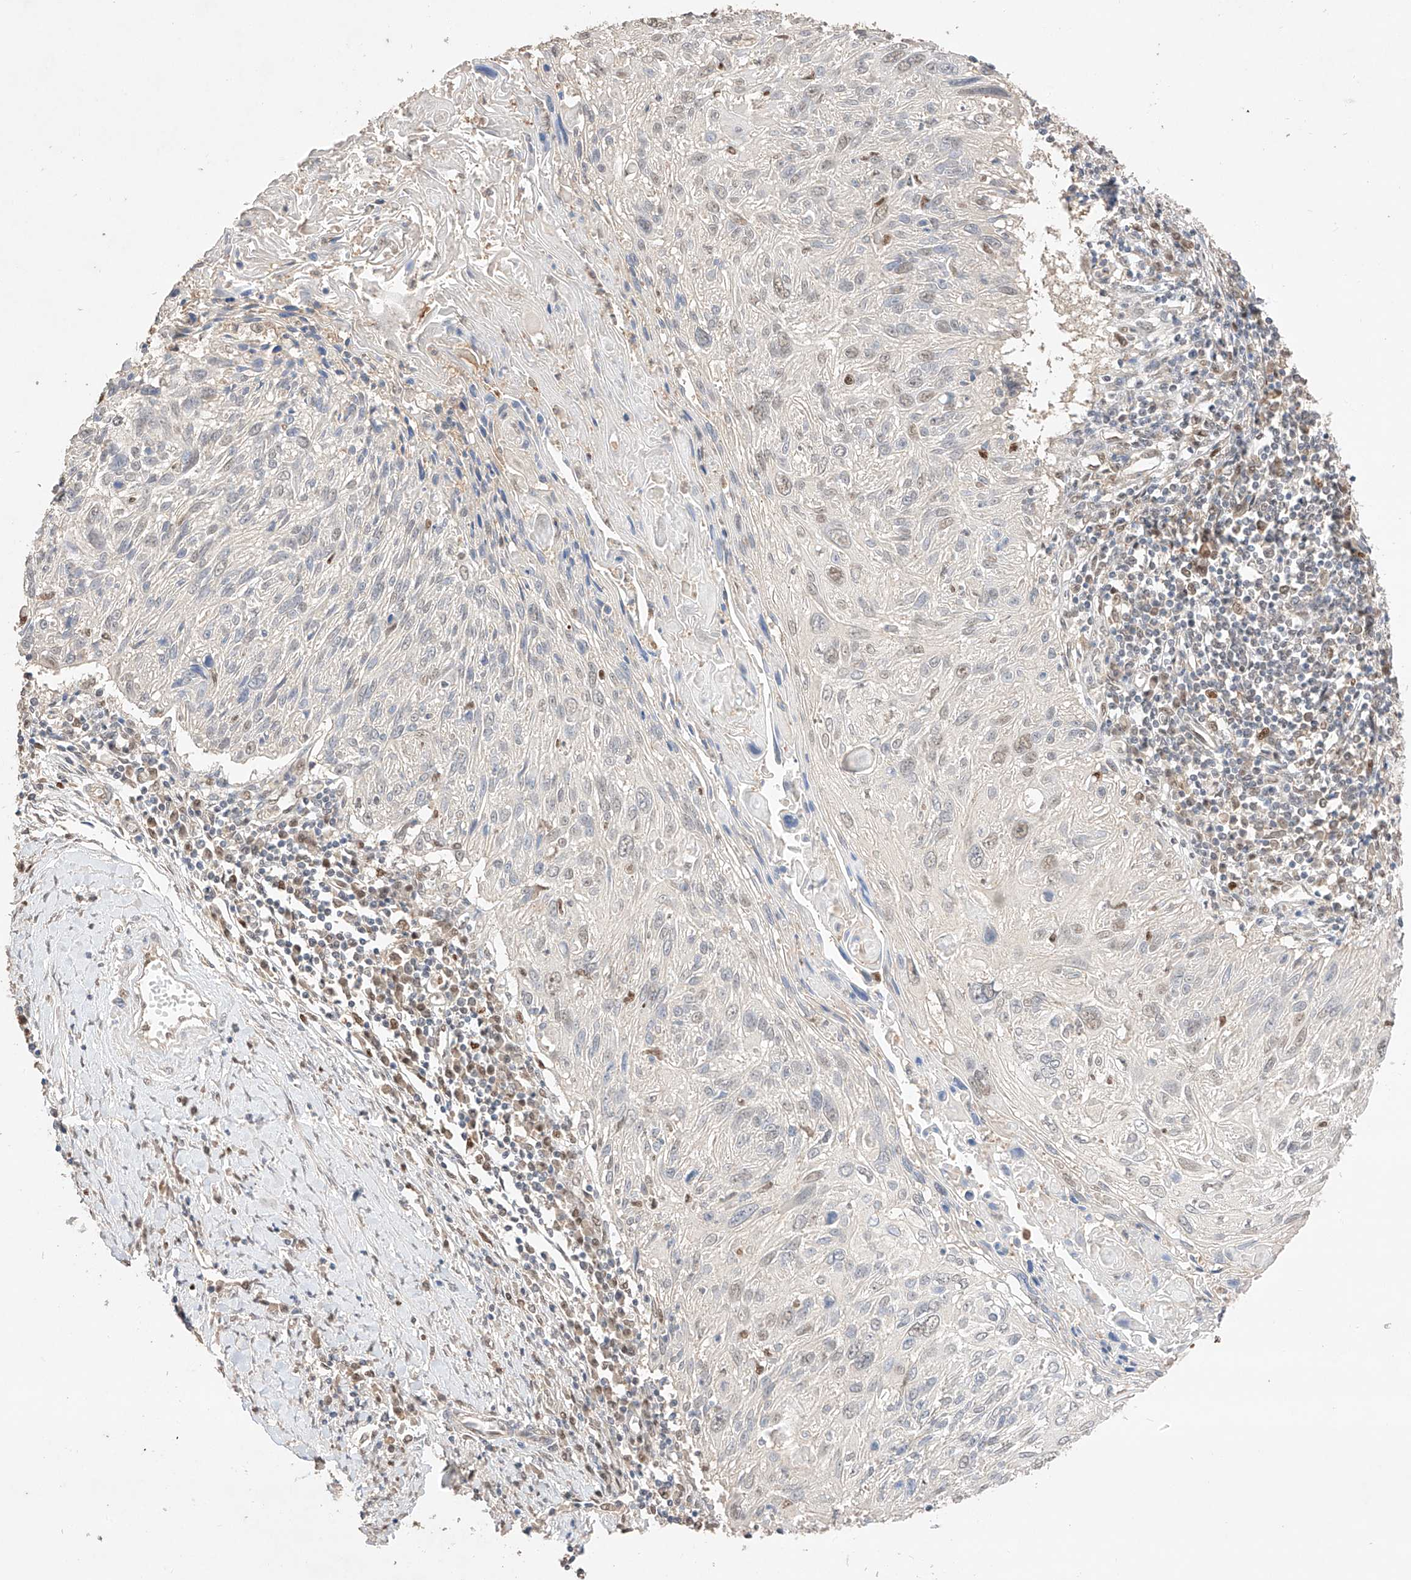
{"staining": {"intensity": "weak", "quantity": "<25%", "location": "nuclear"}, "tissue": "cervical cancer", "cell_type": "Tumor cells", "image_type": "cancer", "snomed": [{"axis": "morphology", "description": "Squamous cell carcinoma, NOS"}, {"axis": "topography", "description": "Cervix"}], "caption": "IHC photomicrograph of human cervical cancer (squamous cell carcinoma) stained for a protein (brown), which demonstrates no expression in tumor cells.", "gene": "APIP", "patient": {"sex": "female", "age": 51}}